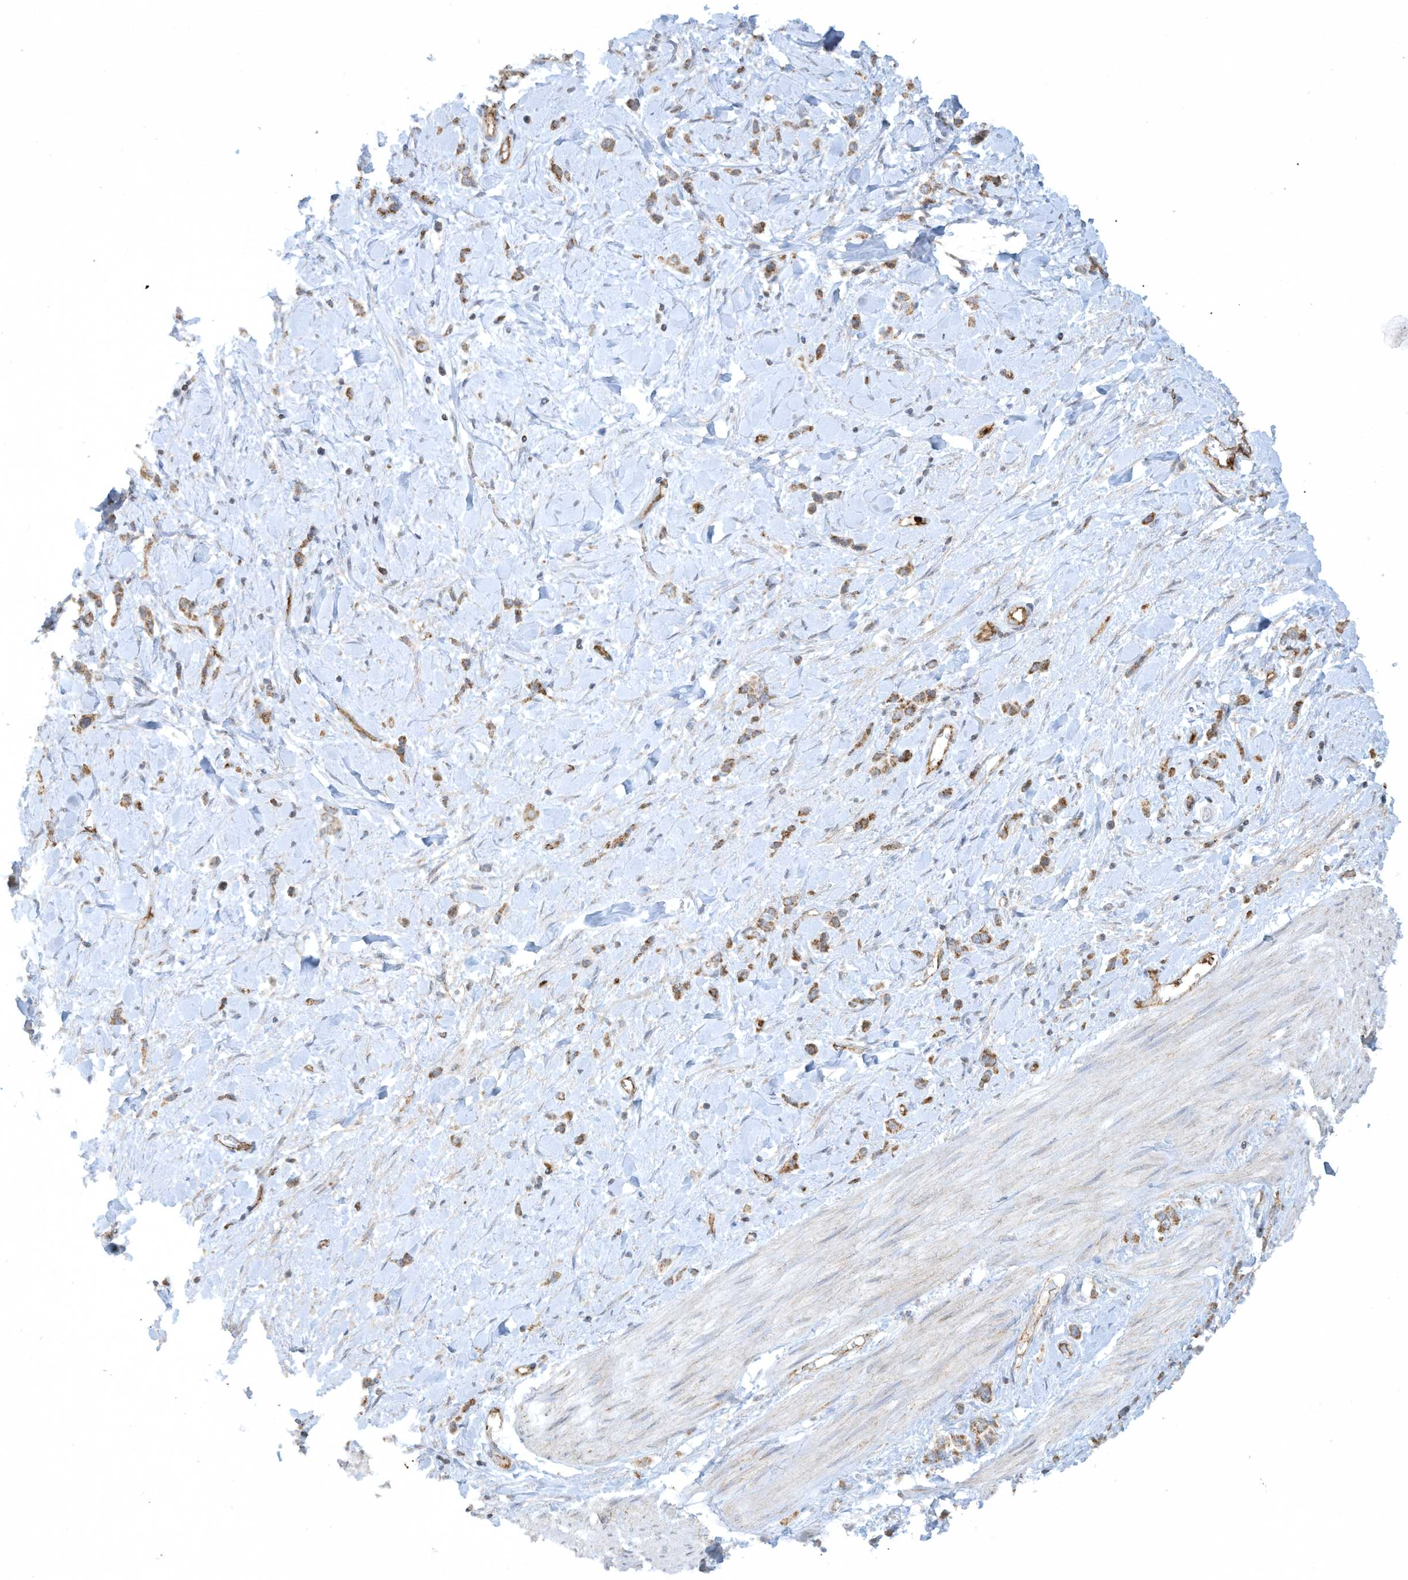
{"staining": {"intensity": "moderate", "quantity": ">75%", "location": "cytoplasmic/membranous"}, "tissue": "stomach cancer", "cell_type": "Tumor cells", "image_type": "cancer", "snomed": [{"axis": "morphology", "description": "Normal tissue, NOS"}, {"axis": "morphology", "description": "Adenocarcinoma, NOS"}, {"axis": "topography", "description": "Stomach, upper"}, {"axis": "topography", "description": "Stomach"}], "caption": "IHC micrograph of stomach cancer stained for a protein (brown), which shows medium levels of moderate cytoplasmic/membranous staining in approximately >75% of tumor cells.", "gene": "CHRNA4", "patient": {"sex": "female", "age": 65}}